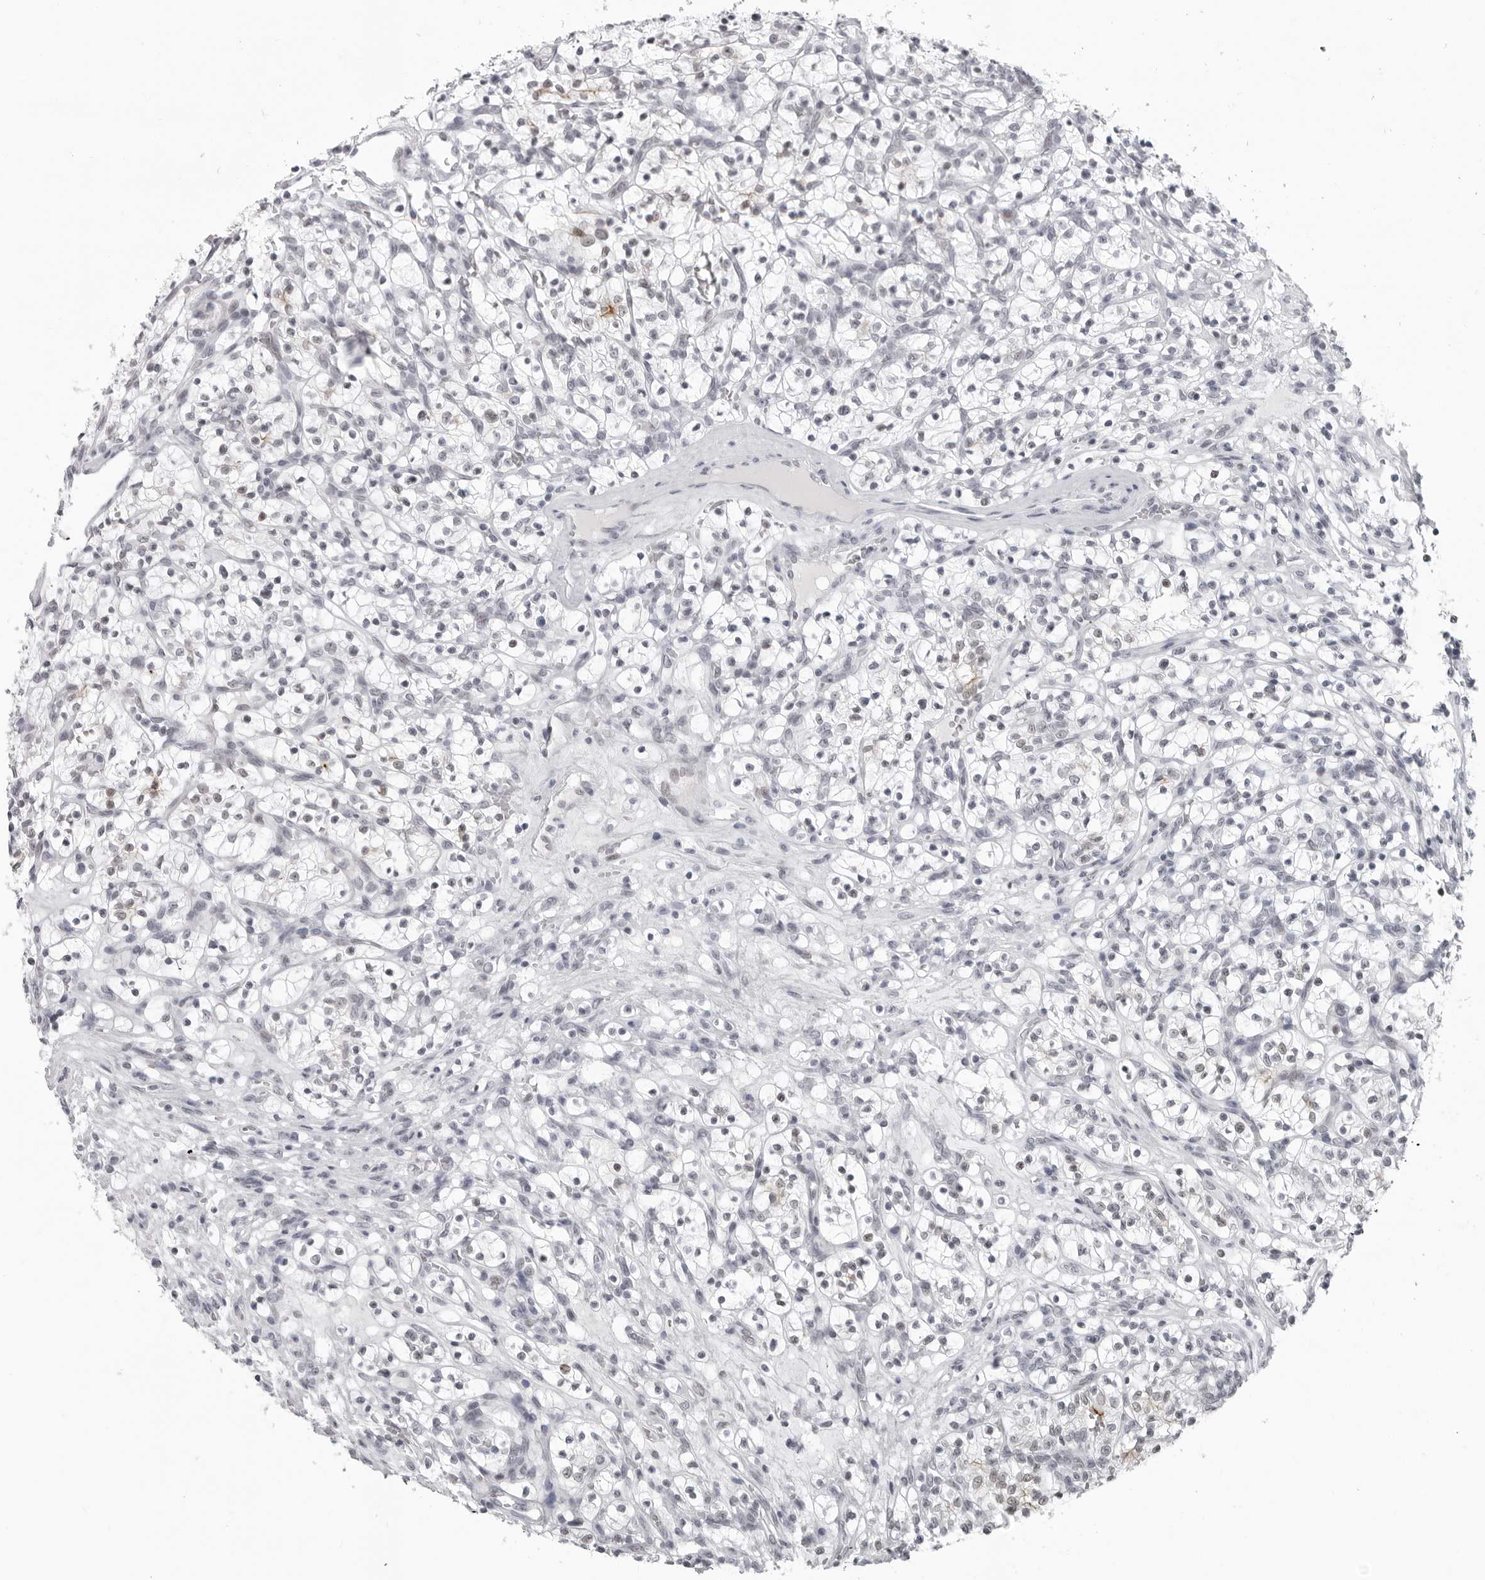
{"staining": {"intensity": "negative", "quantity": "none", "location": "none"}, "tissue": "renal cancer", "cell_type": "Tumor cells", "image_type": "cancer", "snomed": [{"axis": "morphology", "description": "Adenocarcinoma, NOS"}, {"axis": "topography", "description": "Kidney"}], "caption": "A high-resolution micrograph shows immunohistochemistry (IHC) staining of adenocarcinoma (renal), which exhibits no significant positivity in tumor cells.", "gene": "ESPN", "patient": {"sex": "female", "age": 57}}